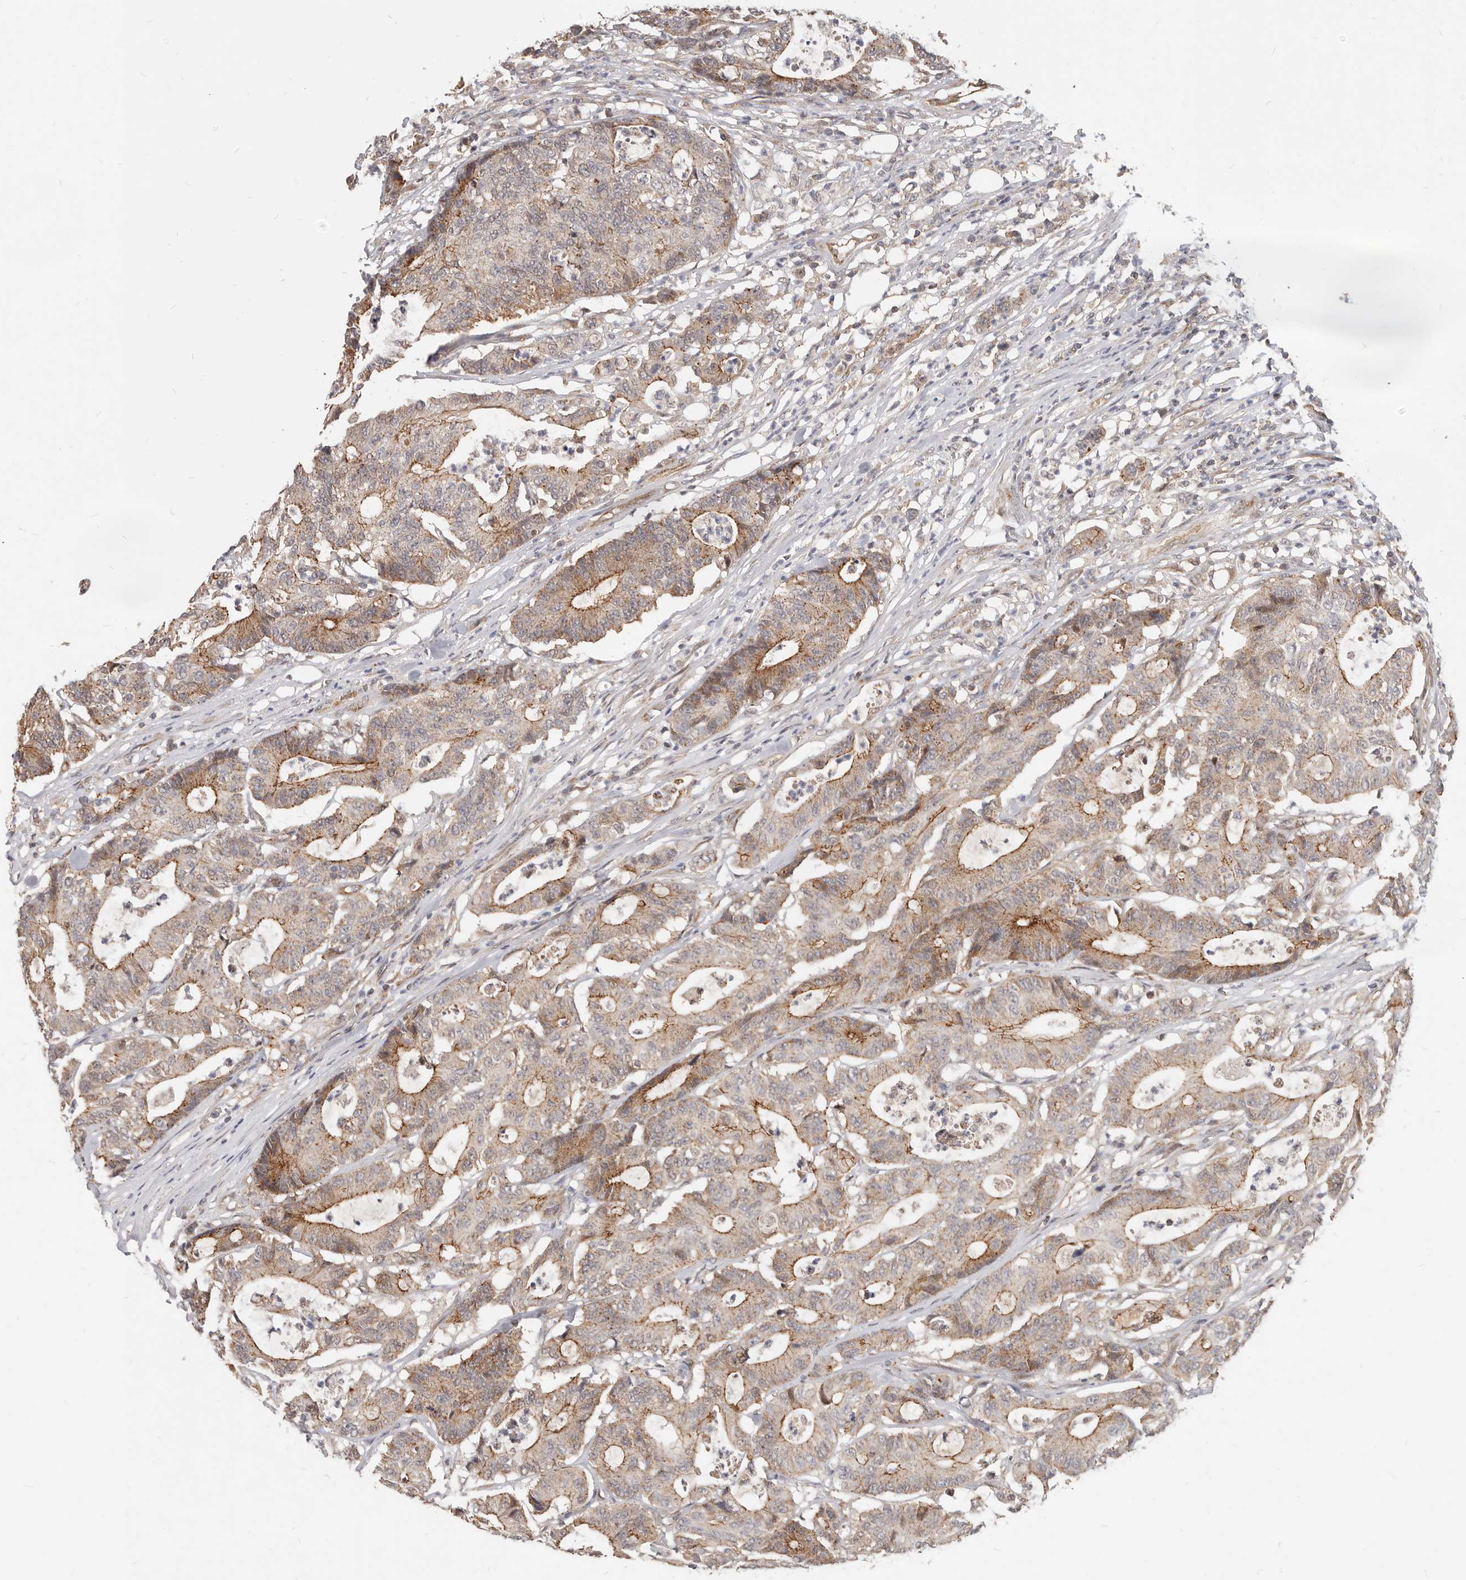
{"staining": {"intensity": "moderate", "quantity": ">75%", "location": "cytoplasmic/membranous"}, "tissue": "colorectal cancer", "cell_type": "Tumor cells", "image_type": "cancer", "snomed": [{"axis": "morphology", "description": "Adenocarcinoma, NOS"}, {"axis": "topography", "description": "Colon"}], "caption": "Immunohistochemistry (IHC) of human colorectal cancer displays medium levels of moderate cytoplasmic/membranous staining in about >75% of tumor cells.", "gene": "USP49", "patient": {"sex": "female", "age": 84}}